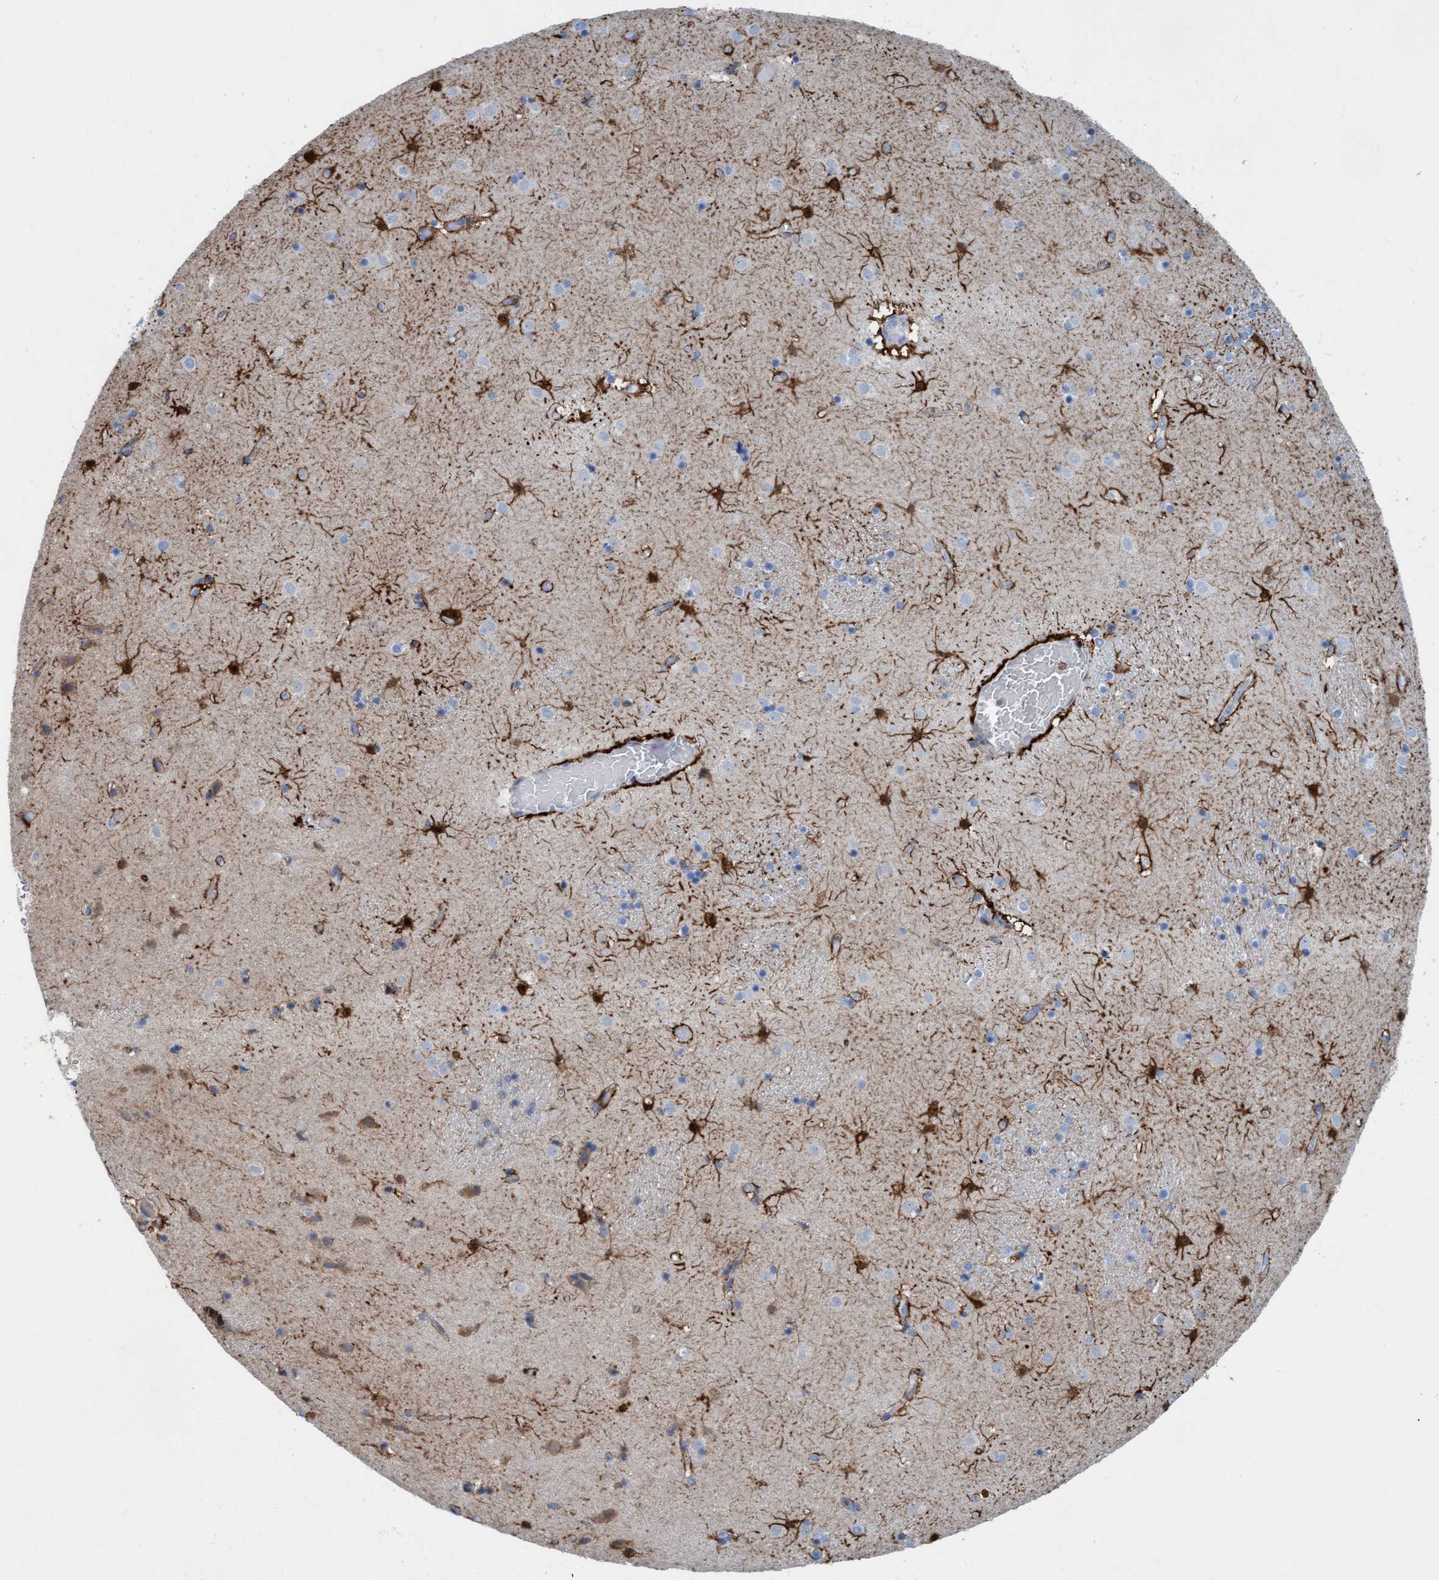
{"staining": {"intensity": "strong", "quantity": "25%-75%", "location": "cytoplasmic/membranous"}, "tissue": "caudate", "cell_type": "Glial cells", "image_type": "normal", "snomed": [{"axis": "morphology", "description": "Normal tissue, NOS"}, {"axis": "topography", "description": "Lateral ventricle wall"}], "caption": "This histopathology image shows unremarkable caudate stained with immunohistochemistry (IHC) to label a protein in brown. The cytoplasmic/membranous of glial cells show strong positivity for the protein. Nuclei are counter-stained blue.", "gene": "EZR", "patient": {"sex": "male", "age": 70}}